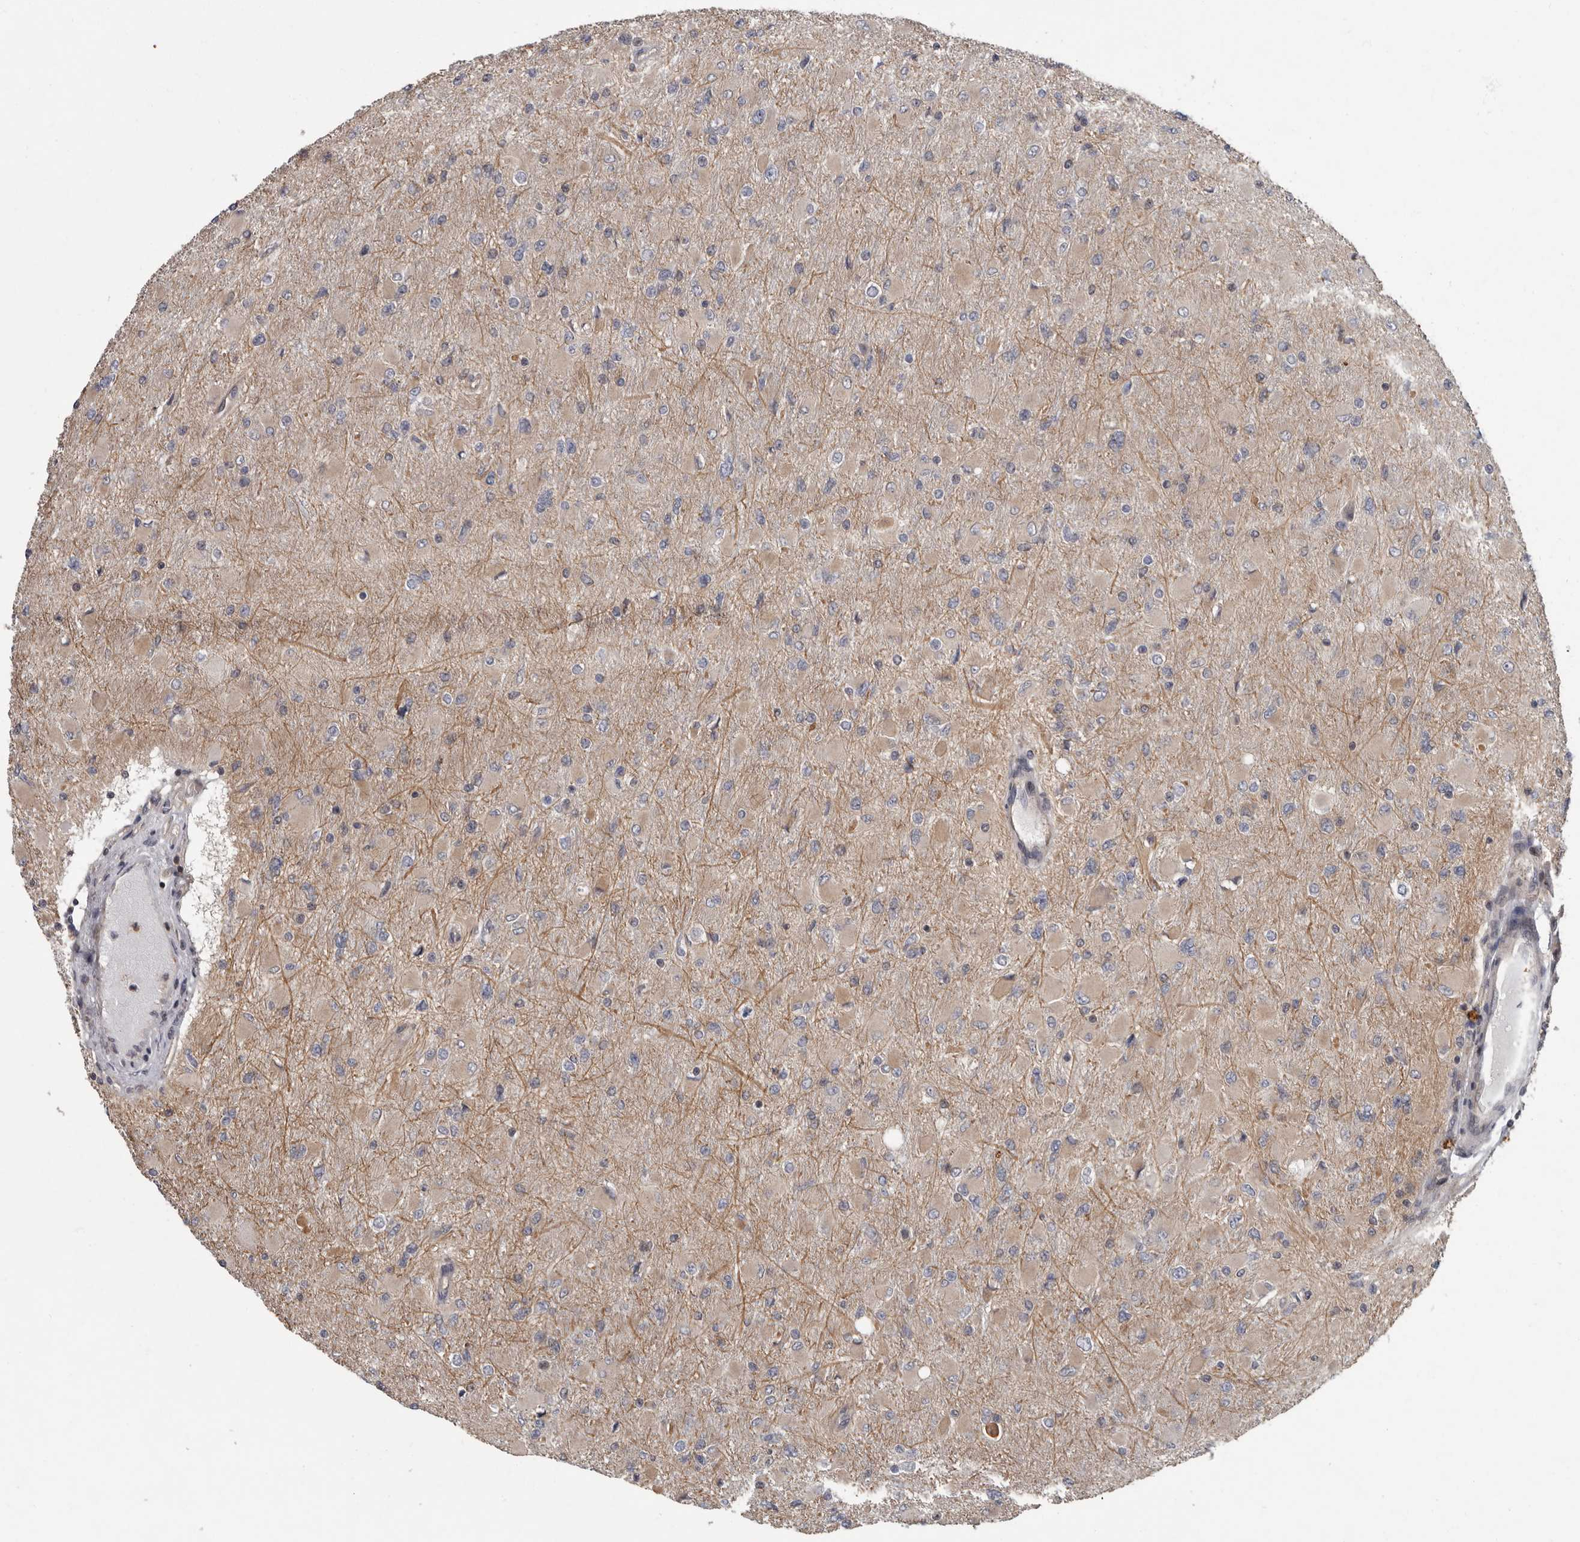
{"staining": {"intensity": "negative", "quantity": "none", "location": "none"}, "tissue": "glioma", "cell_type": "Tumor cells", "image_type": "cancer", "snomed": [{"axis": "morphology", "description": "Glioma, malignant, High grade"}, {"axis": "topography", "description": "Cerebral cortex"}], "caption": "The image exhibits no significant expression in tumor cells of malignant glioma (high-grade).", "gene": "FGFR4", "patient": {"sex": "female", "age": 36}}